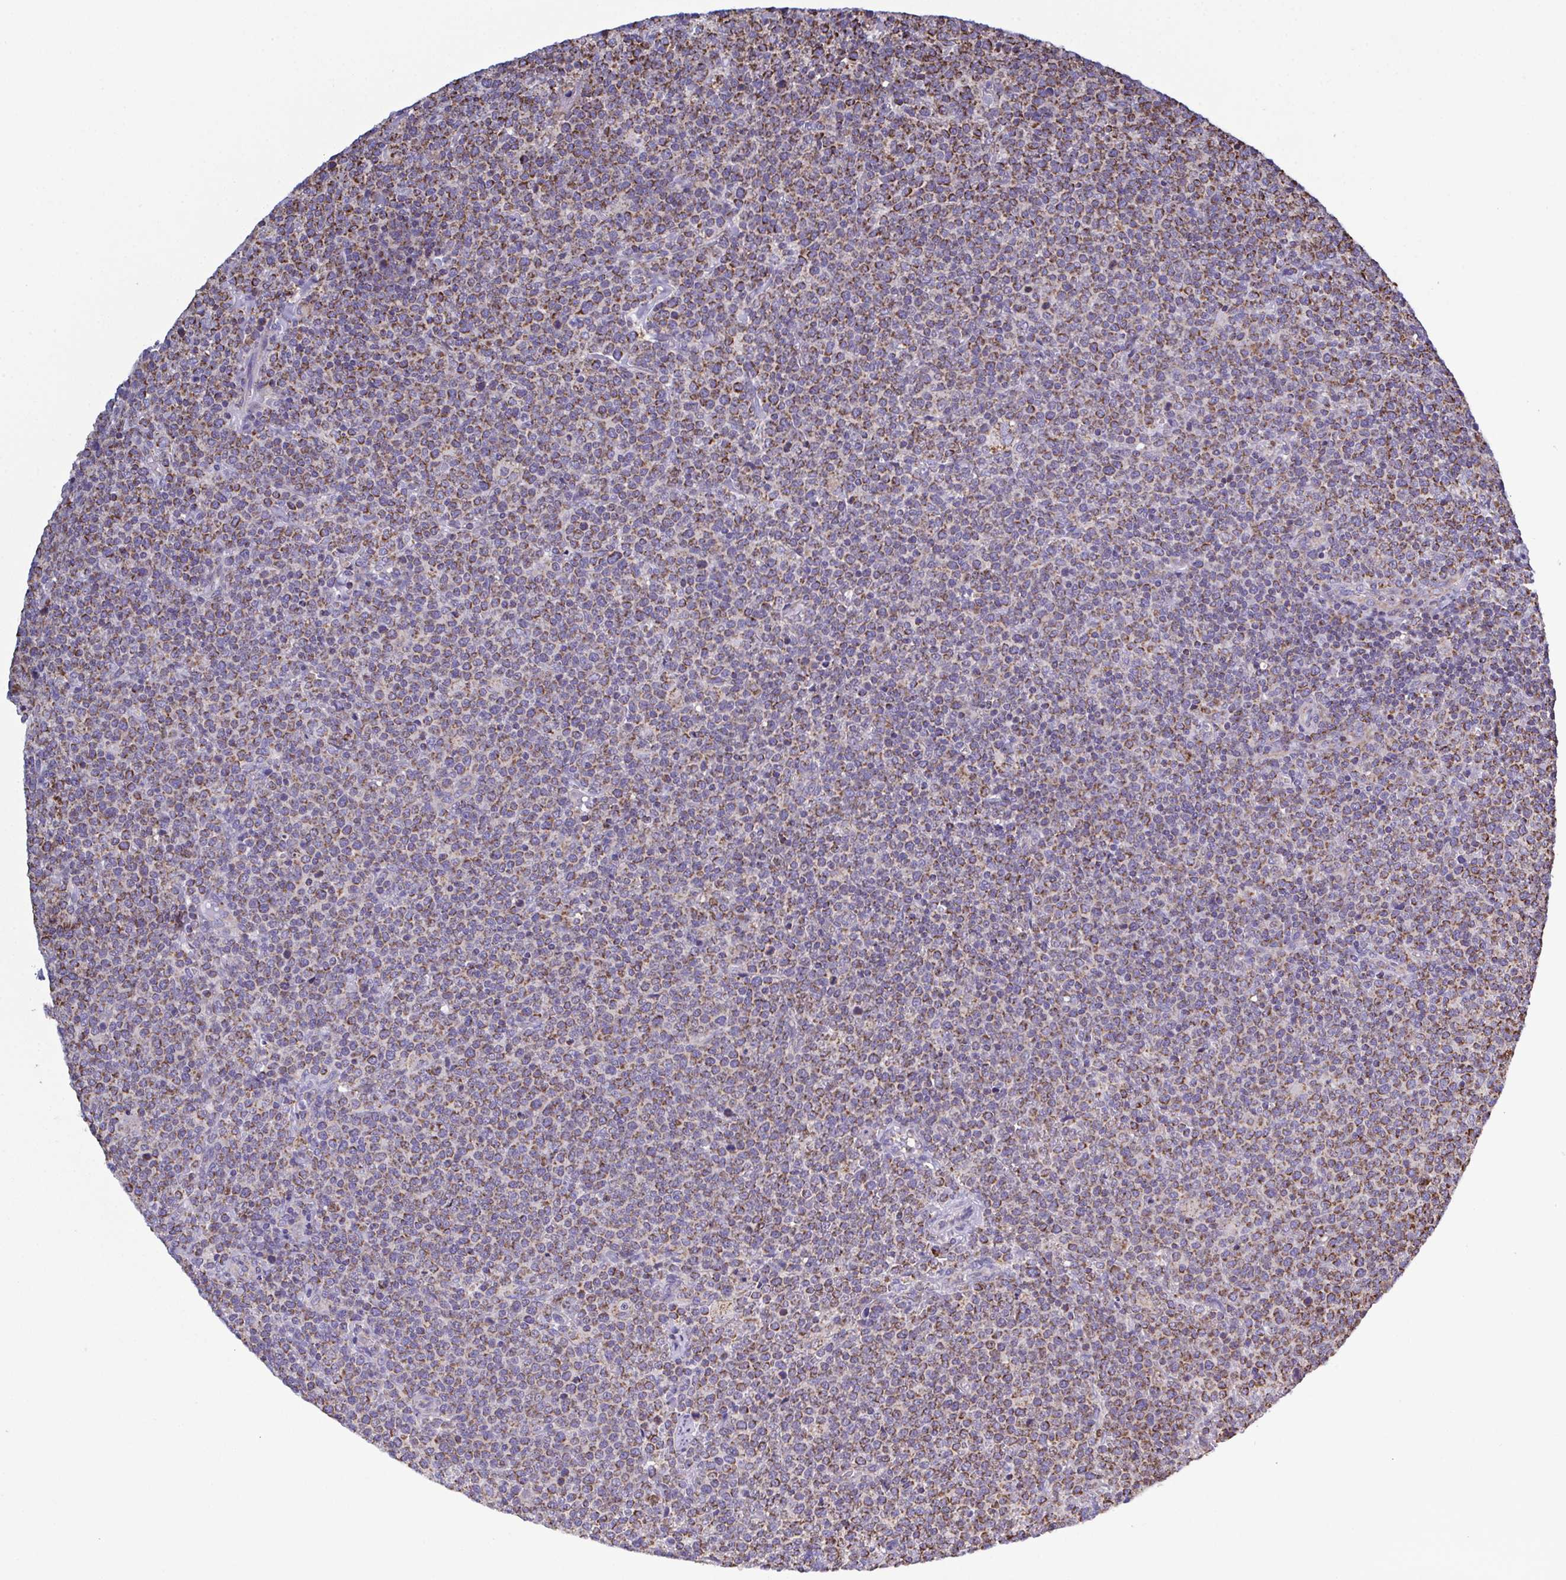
{"staining": {"intensity": "moderate", "quantity": ">75%", "location": "cytoplasmic/membranous"}, "tissue": "lymphoma", "cell_type": "Tumor cells", "image_type": "cancer", "snomed": [{"axis": "morphology", "description": "Malignant lymphoma, non-Hodgkin's type, High grade"}, {"axis": "topography", "description": "Lymph node"}], "caption": "The histopathology image displays staining of lymphoma, revealing moderate cytoplasmic/membranous protein staining (brown color) within tumor cells. The staining was performed using DAB to visualize the protein expression in brown, while the nuclei were stained in blue with hematoxylin (Magnification: 20x).", "gene": "CSDE1", "patient": {"sex": "male", "age": 61}}